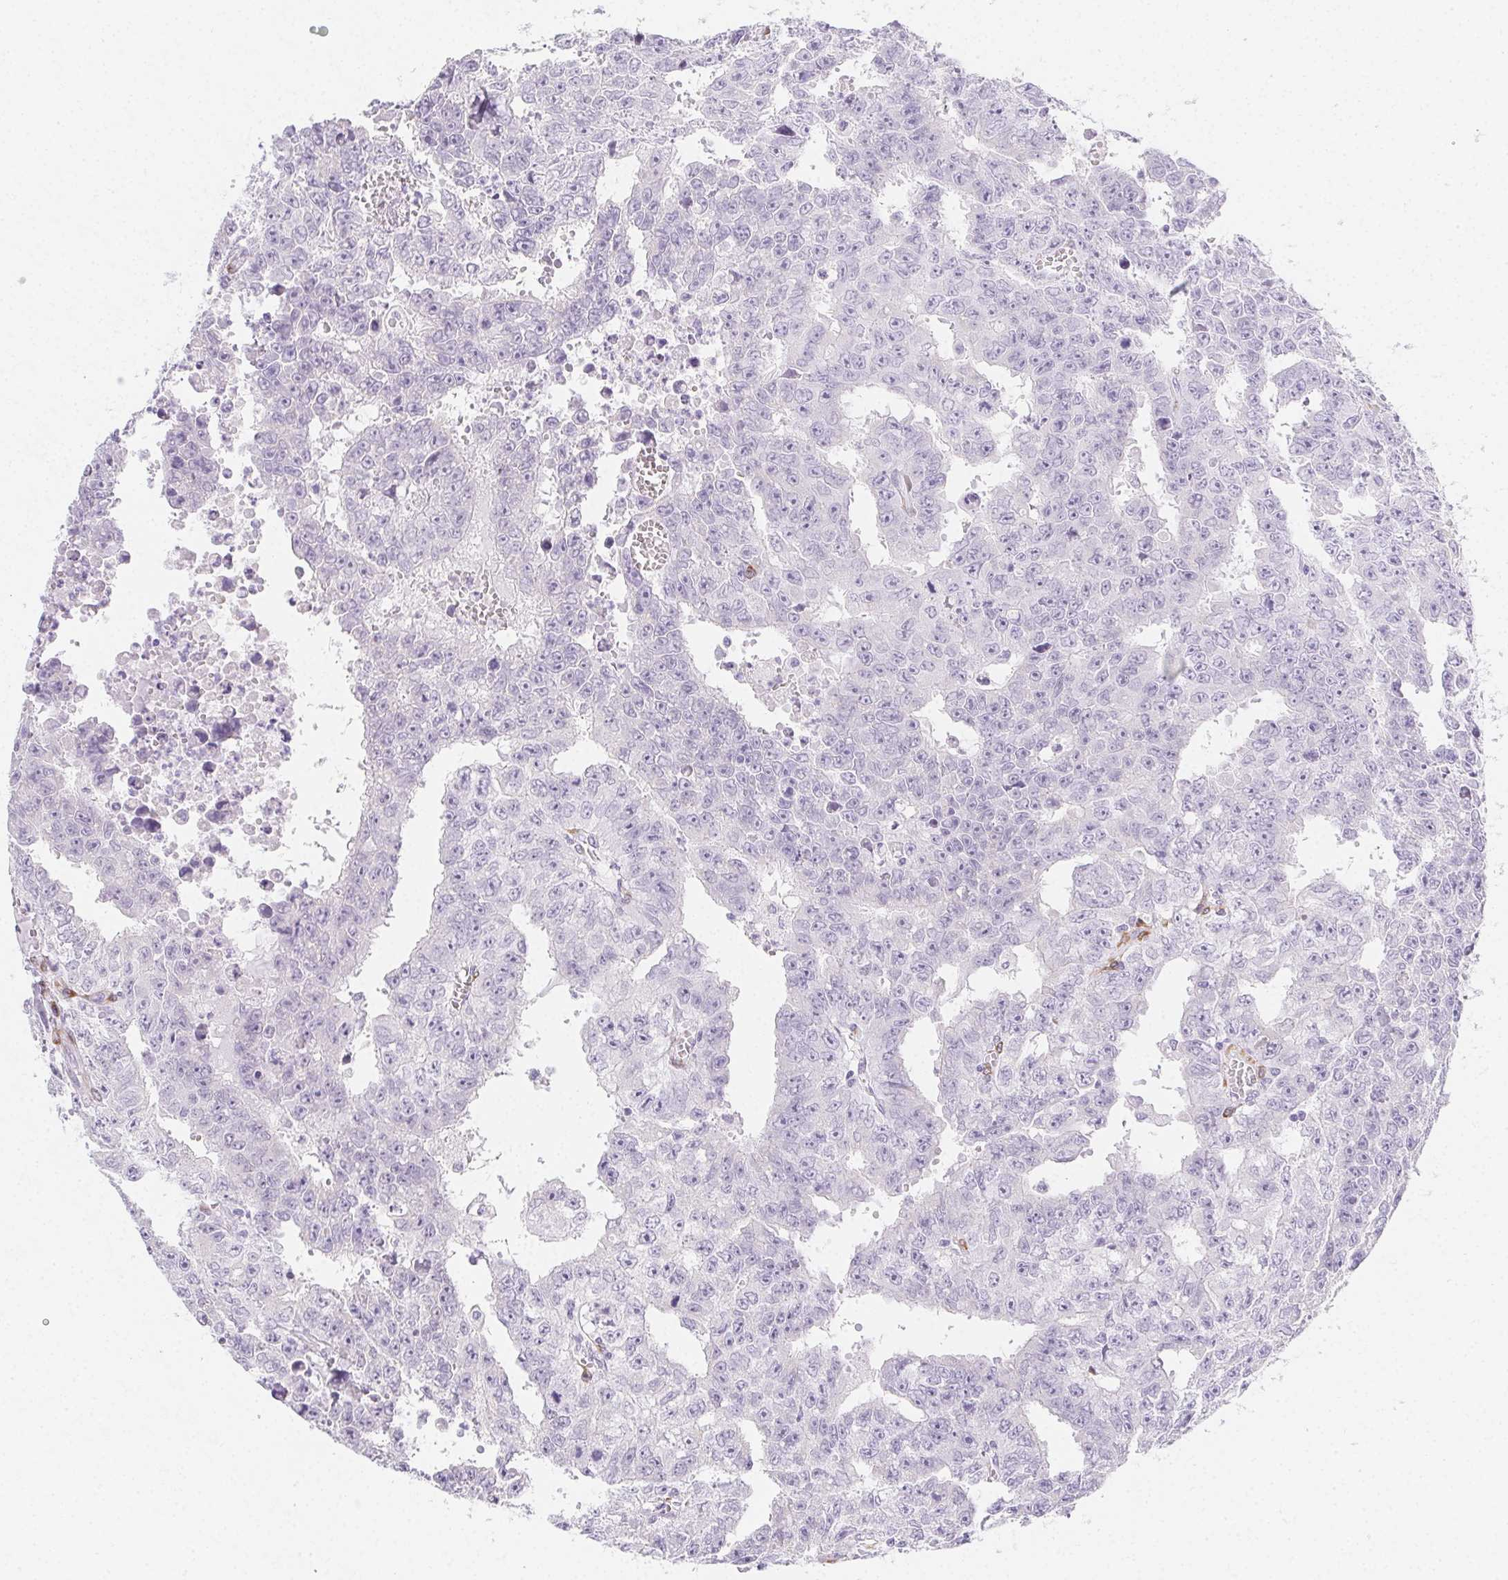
{"staining": {"intensity": "negative", "quantity": "none", "location": "none"}, "tissue": "testis cancer", "cell_type": "Tumor cells", "image_type": "cancer", "snomed": [{"axis": "morphology", "description": "Carcinoma, Embryonal, NOS"}, {"axis": "morphology", "description": "Teratoma, malignant, NOS"}, {"axis": "topography", "description": "Testis"}], "caption": "Immunohistochemistry of human embryonal carcinoma (testis) shows no positivity in tumor cells.", "gene": "HRC", "patient": {"sex": "male", "age": 24}}